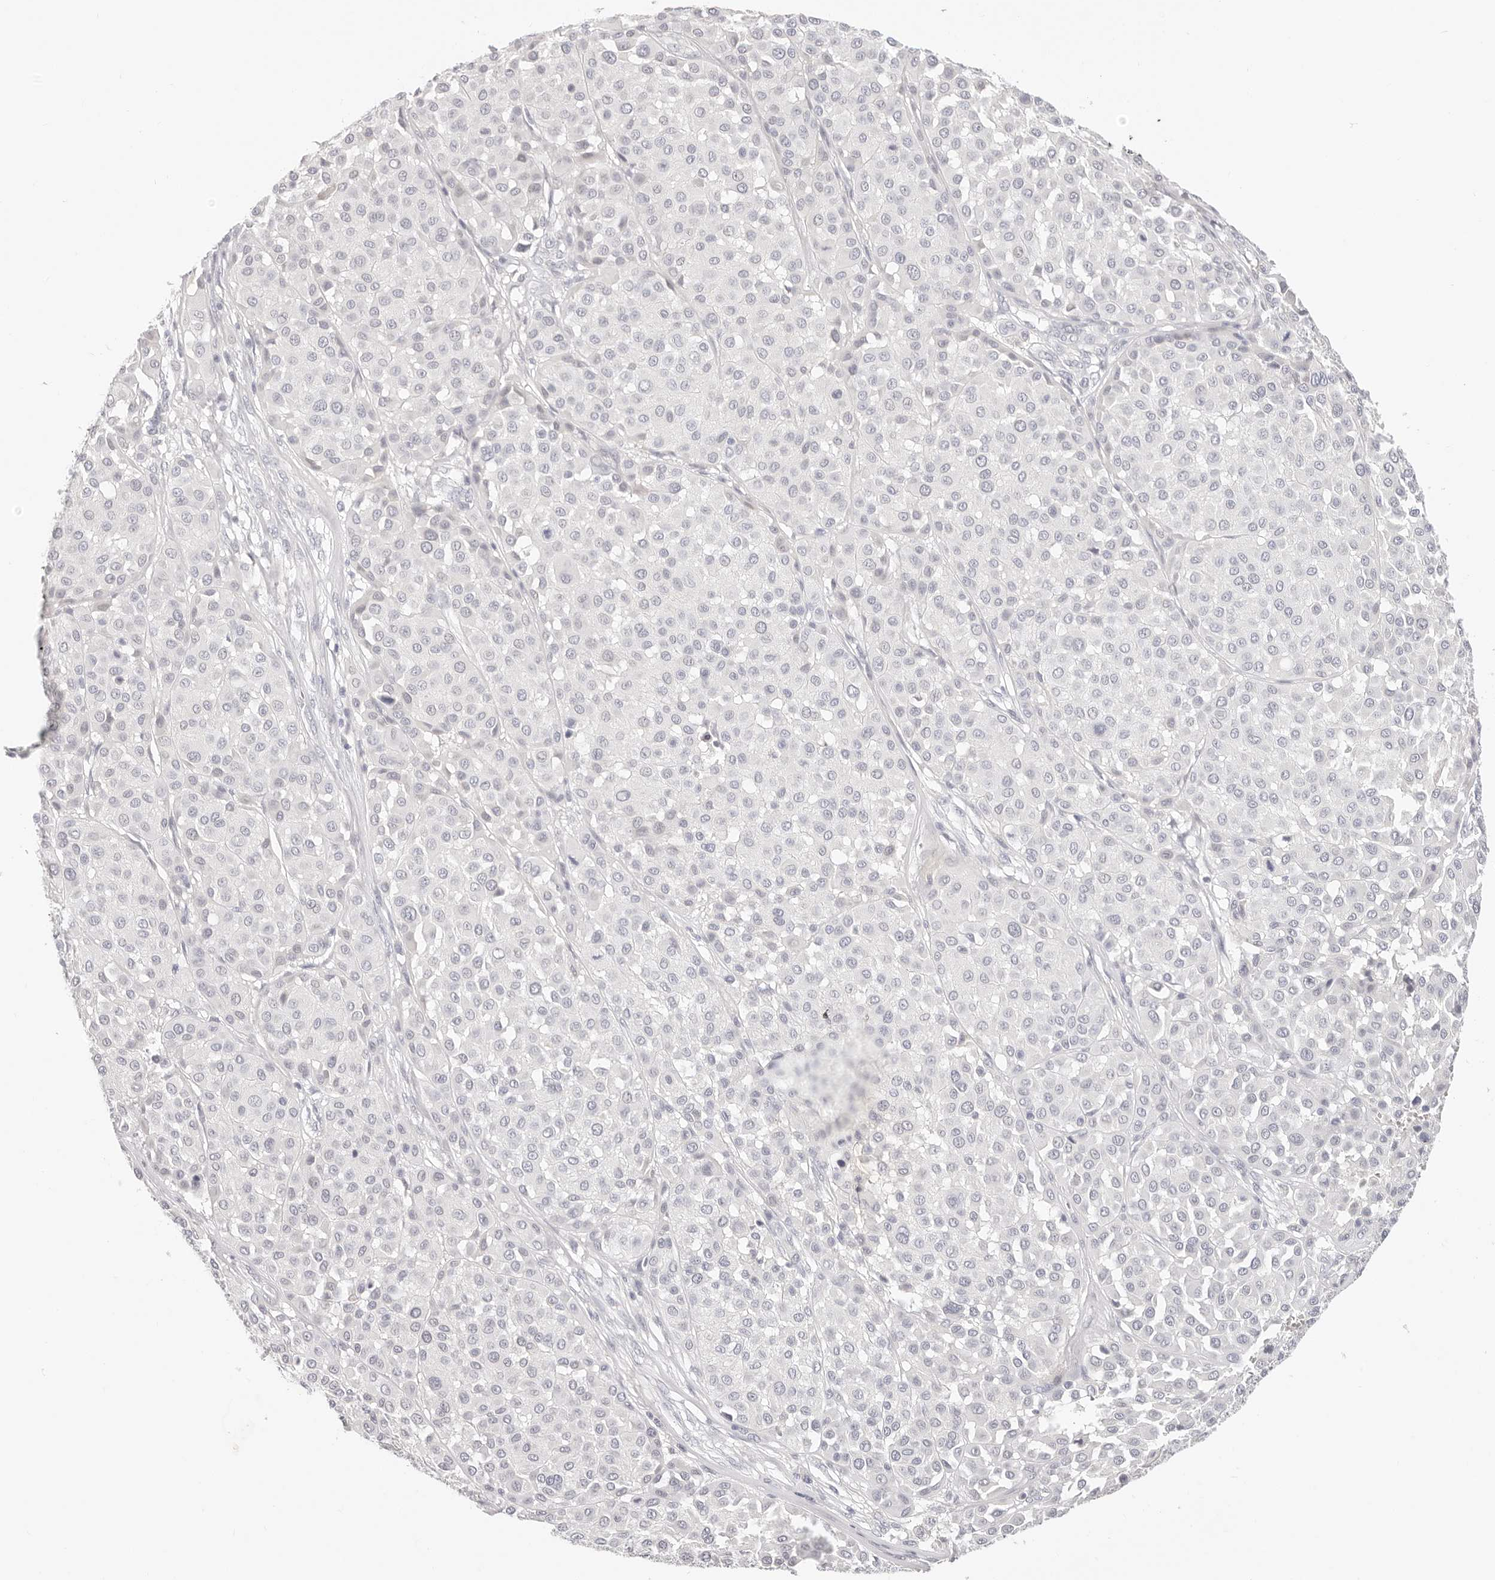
{"staining": {"intensity": "negative", "quantity": "none", "location": "none"}, "tissue": "melanoma", "cell_type": "Tumor cells", "image_type": "cancer", "snomed": [{"axis": "morphology", "description": "Malignant melanoma, Metastatic site"}, {"axis": "topography", "description": "Soft tissue"}], "caption": "Immunohistochemistry of human melanoma exhibits no positivity in tumor cells. (Stains: DAB immunohistochemistry with hematoxylin counter stain, Microscopy: brightfield microscopy at high magnification).", "gene": "ASCL1", "patient": {"sex": "male", "age": 41}}